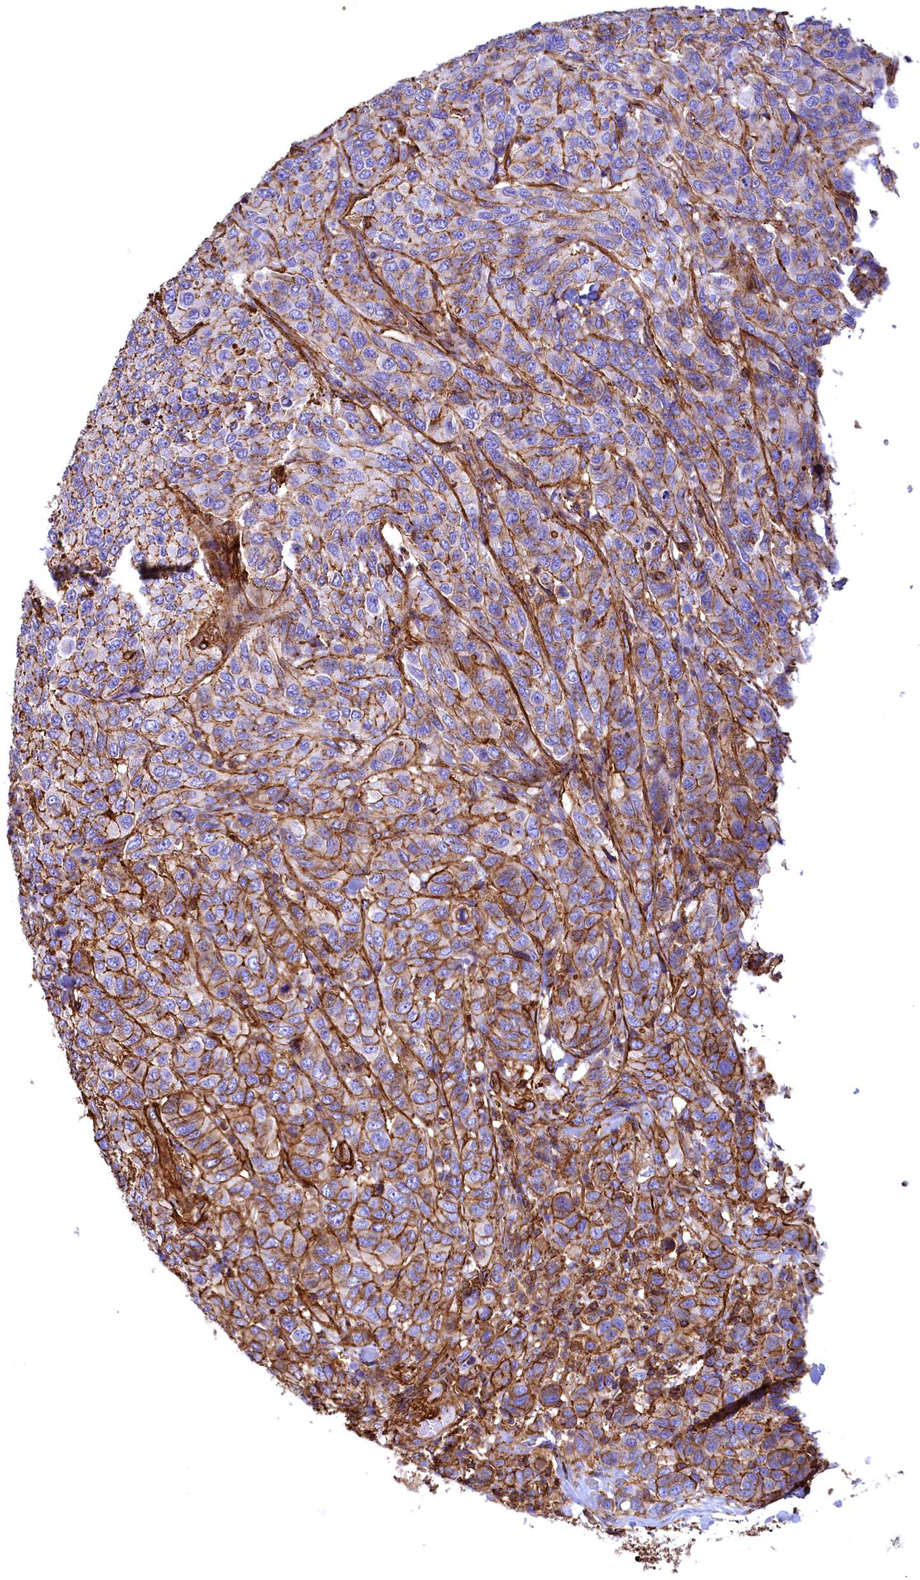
{"staining": {"intensity": "strong", "quantity": "25%-75%", "location": "cytoplasmic/membranous"}, "tissue": "breast cancer", "cell_type": "Tumor cells", "image_type": "cancer", "snomed": [{"axis": "morphology", "description": "Duct carcinoma"}, {"axis": "topography", "description": "Breast"}], "caption": "Strong cytoplasmic/membranous expression for a protein is appreciated in approximately 25%-75% of tumor cells of breast invasive ductal carcinoma using IHC.", "gene": "THBS1", "patient": {"sex": "female", "age": 55}}